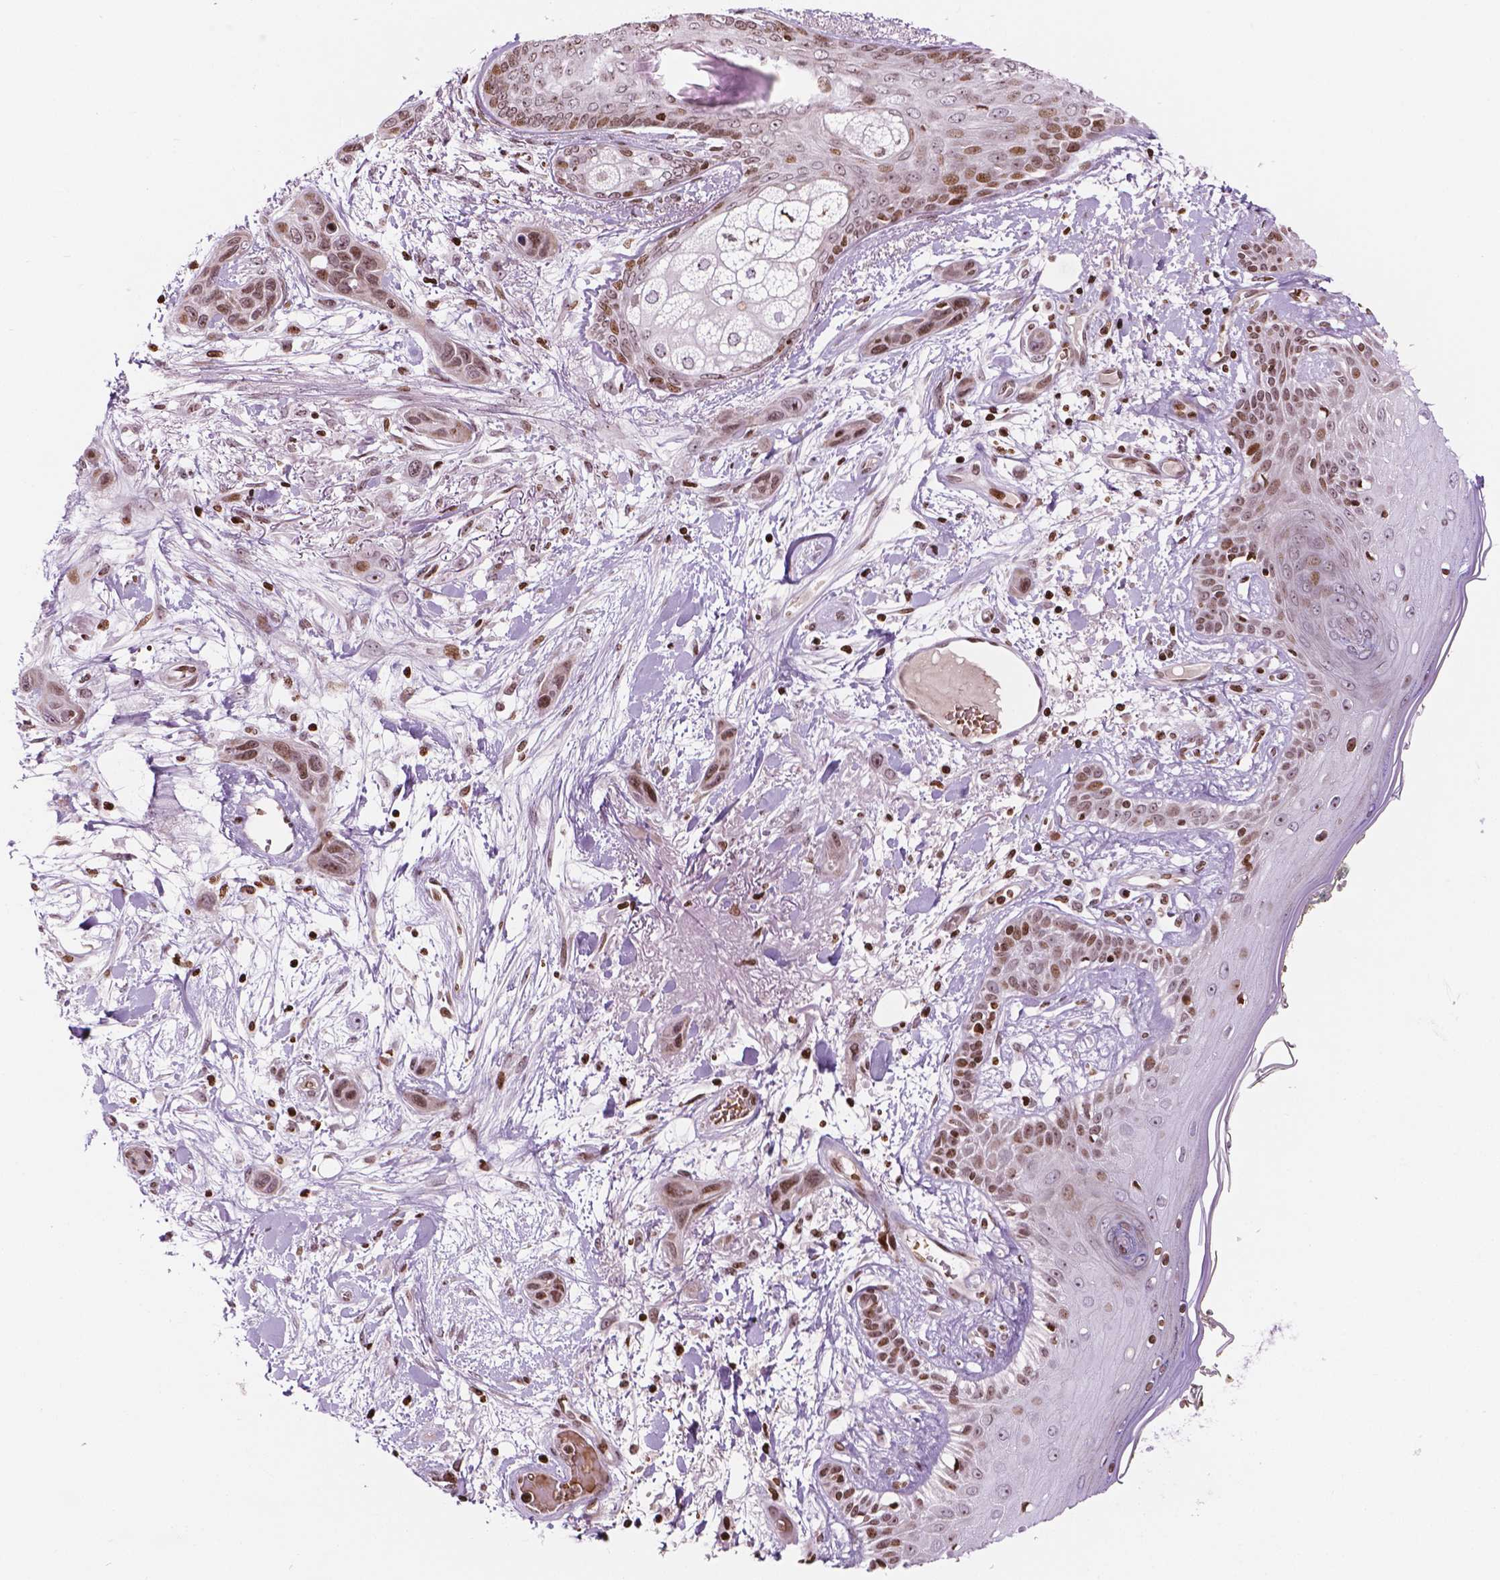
{"staining": {"intensity": "moderate", "quantity": ">75%", "location": "nuclear"}, "tissue": "skin cancer", "cell_type": "Tumor cells", "image_type": "cancer", "snomed": [{"axis": "morphology", "description": "Squamous cell carcinoma, NOS"}, {"axis": "topography", "description": "Skin"}], "caption": "High-magnification brightfield microscopy of squamous cell carcinoma (skin) stained with DAB (brown) and counterstained with hematoxylin (blue). tumor cells exhibit moderate nuclear positivity is present in approximately>75% of cells. (DAB (3,3'-diaminobenzidine) IHC with brightfield microscopy, high magnification).", "gene": "PIP4K2A", "patient": {"sex": "male", "age": 79}}